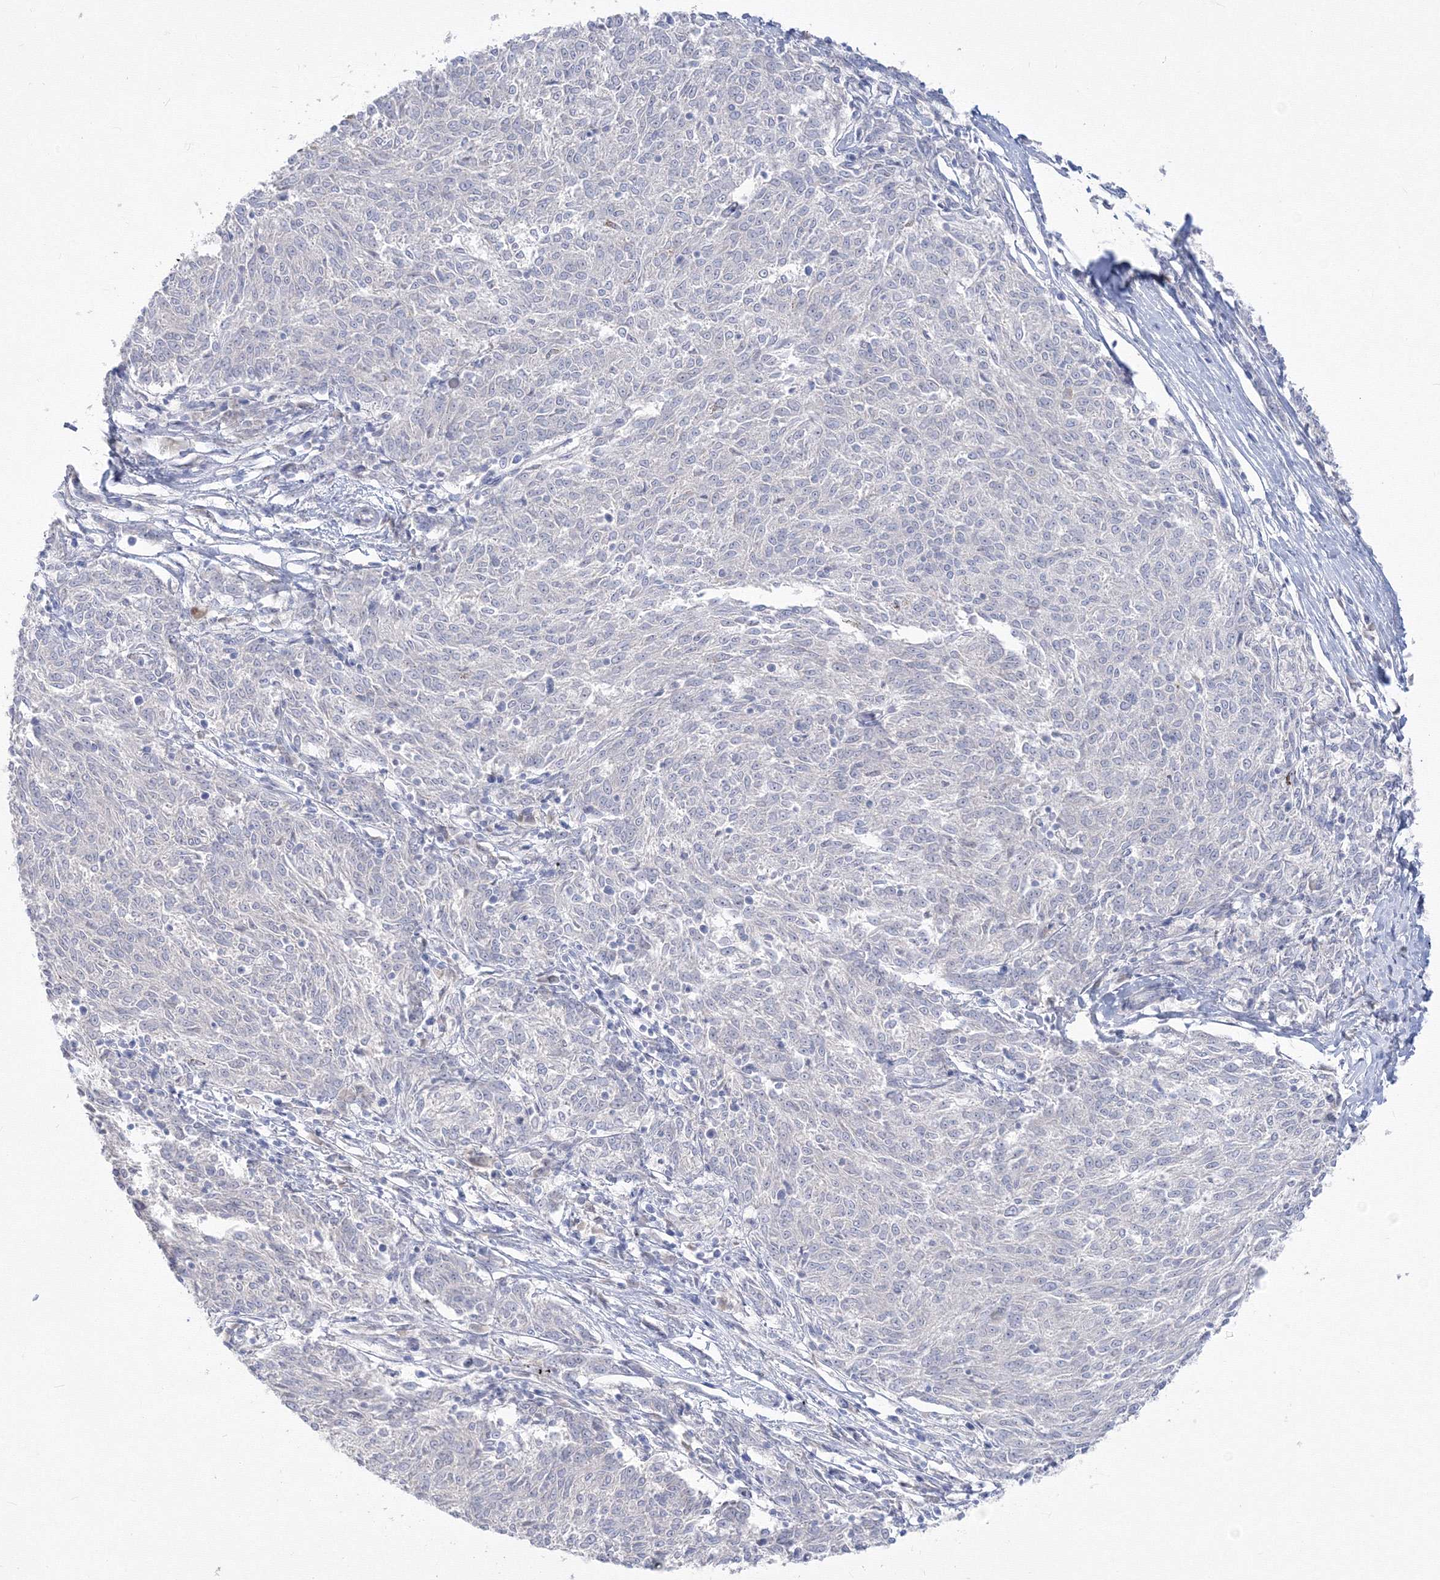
{"staining": {"intensity": "negative", "quantity": "none", "location": "none"}, "tissue": "melanoma", "cell_type": "Tumor cells", "image_type": "cancer", "snomed": [{"axis": "morphology", "description": "Malignant melanoma, NOS"}, {"axis": "topography", "description": "Skin"}], "caption": "Immunohistochemistry (IHC) micrograph of neoplastic tissue: melanoma stained with DAB exhibits no significant protein staining in tumor cells.", "gene": "FBXL8", "patient": {"sex": "female", "age": 72}}